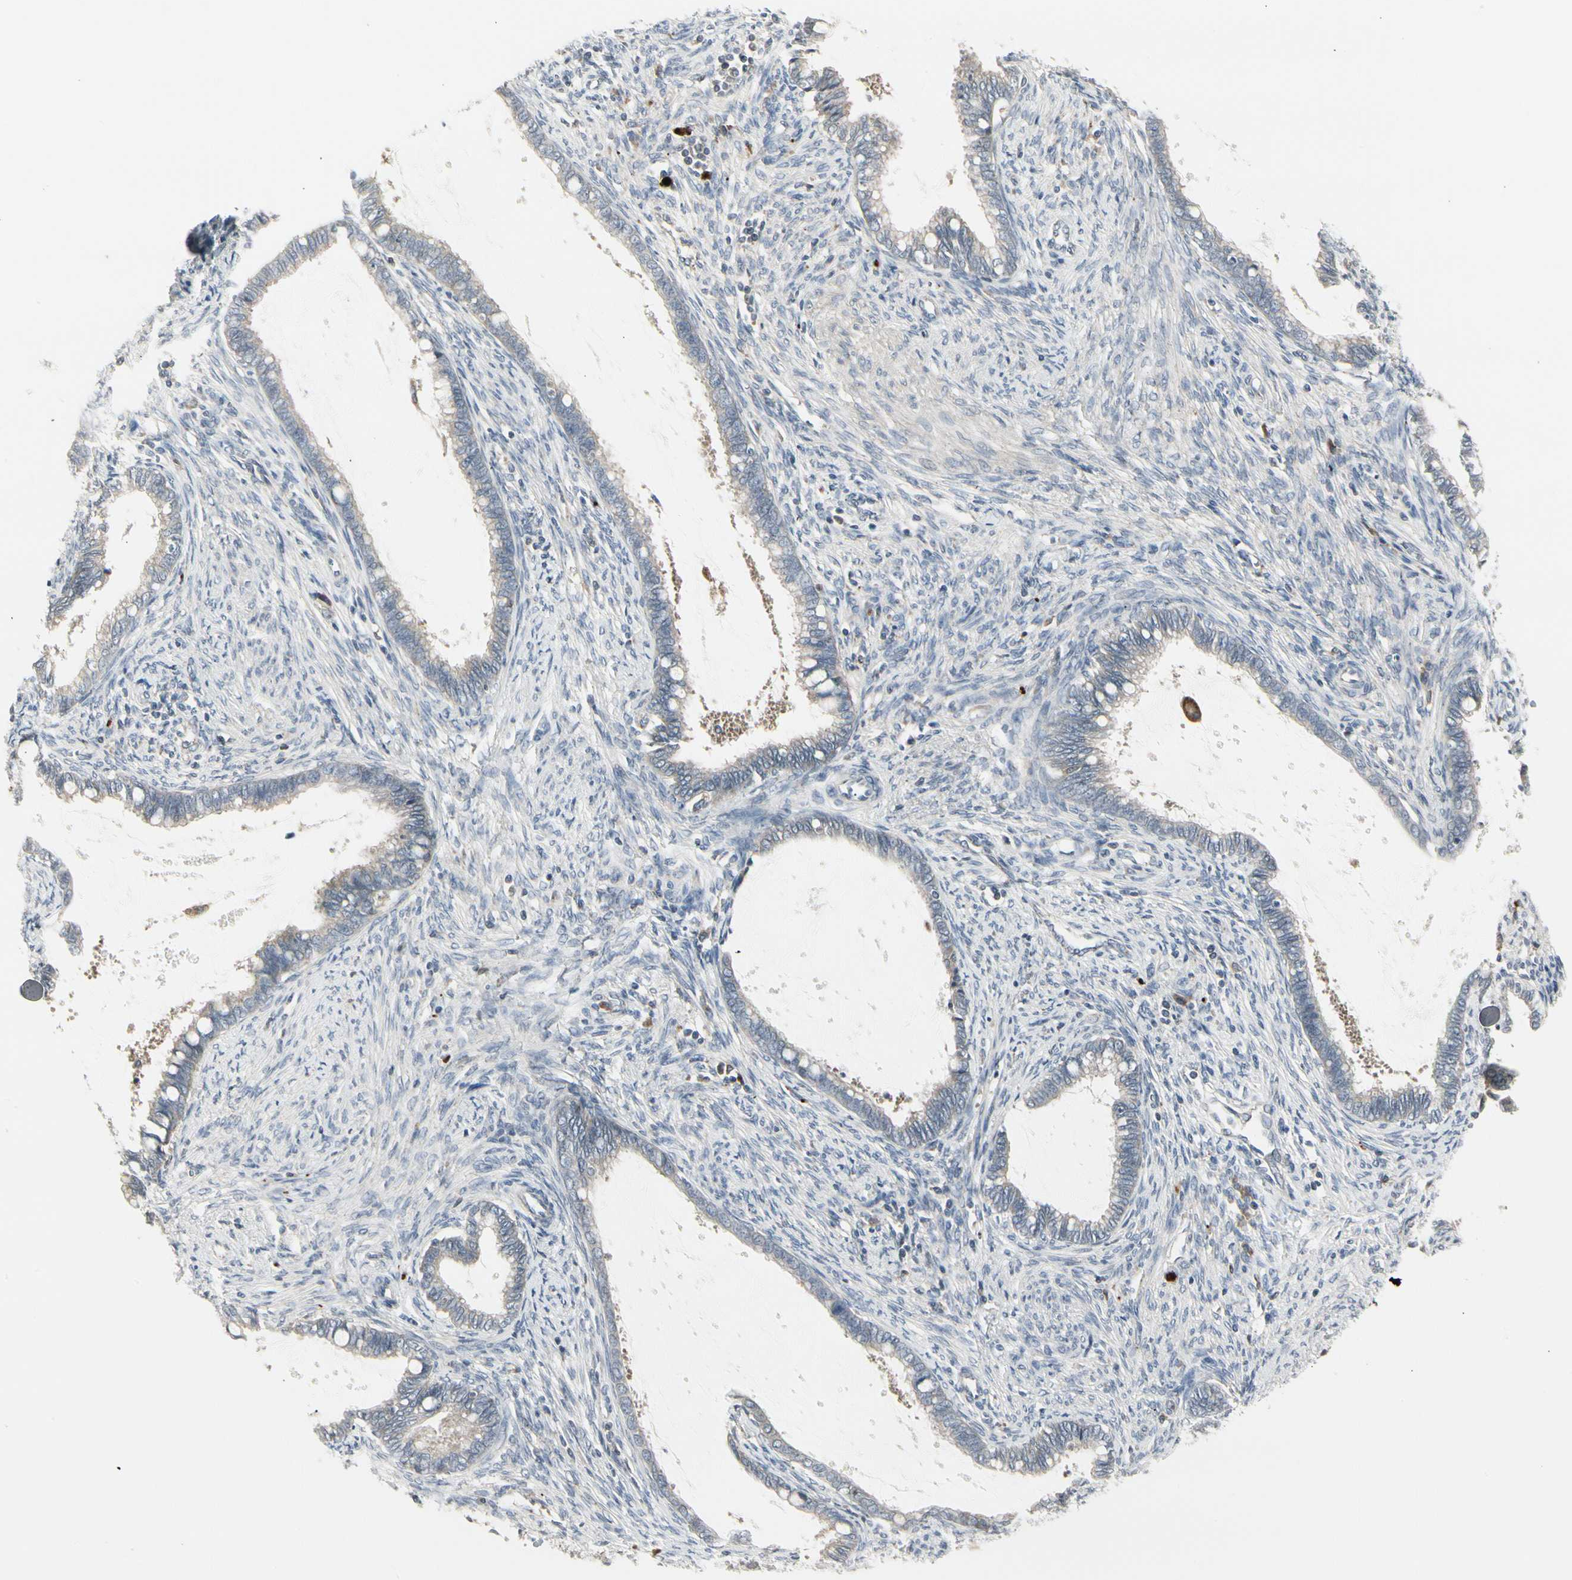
{"staining": {"intensity": "negative", "quantity": "none", "location": "none"}, "tissue": "cervical cancer", "cell_type": "Tumor cells", "image_type": "cancer", "snomed": [{"axis": "morphology", "description": "Adenocarcinoma, NOS"}, {"axis": "topography", "description": "Cervix"}], "caption": "Photomicrograph shows no protein staining in tumor cells of adenocarcinoma (cervical) tissue. (DAB immunohistochemistry (IHC), high magnification).", "gene": "GRN", "patient": {"sex": "female", "age": 44}}